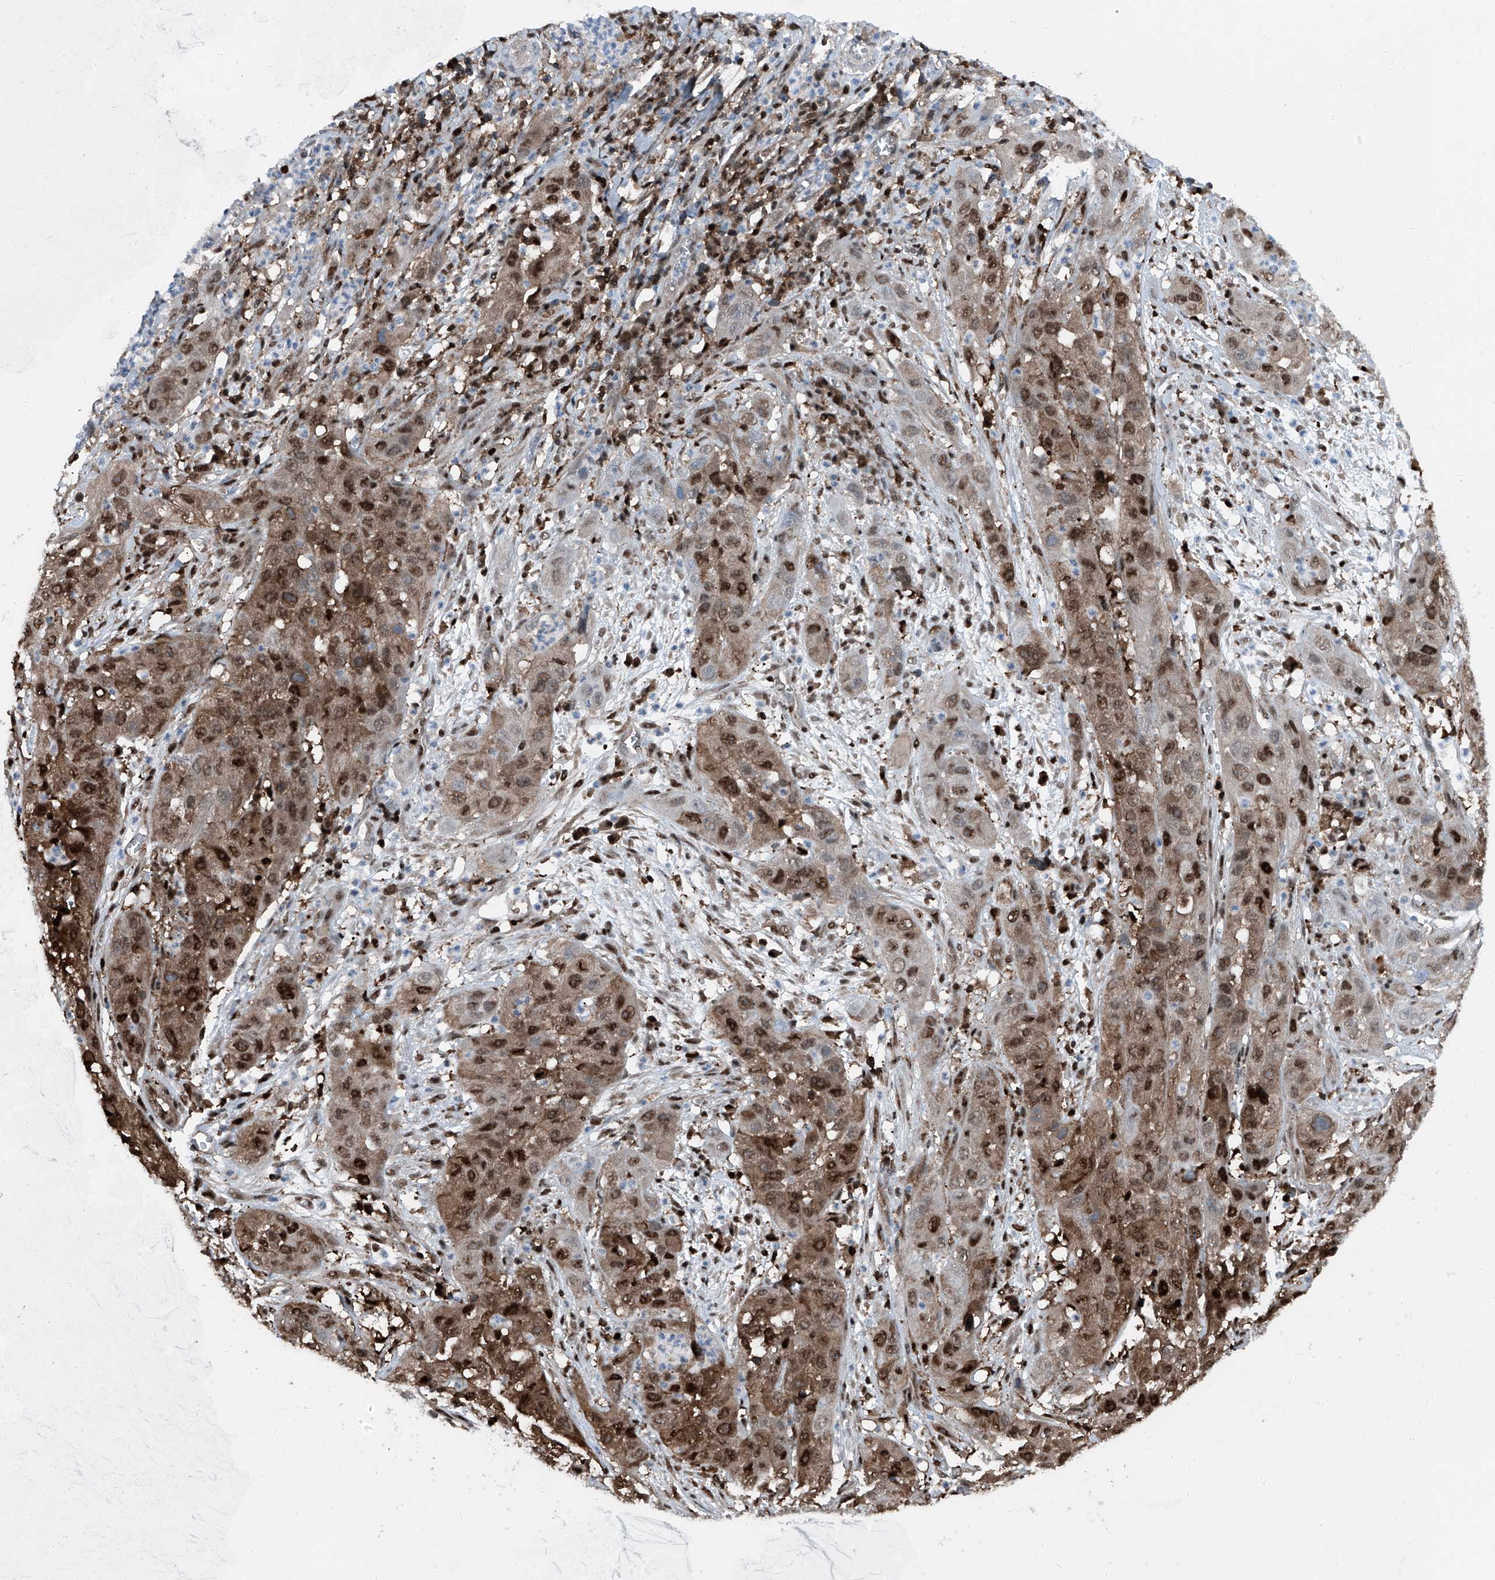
{"staining": {"intensity": "moderate", "quantity": ">75%", "location": "cytoplasmic/membranous,nuclear"}, "tissue": "cervical cancer", "cell_type": "Tumor cells", "image_type": "cancer", "snomed": [{"axis": "morphology", "description": "Squamous cell carcinoma, NOS"}, {"axis": "topography", "description": "Cervix"}], "caption": "Tumor cells exhibit medium levels of moderate cytoplasmic/membranous and nuclear positivity in approximately >75% of cells in human cervical cancer (squamous cell carcinoma). The staining was performed using DAB (3,3'-diaminobenzidine), with brown indicating positive protein expression. Nuclei are stained blue with hematoxylin.", "gene": "PSMB10", "patient": {"sex": "female", "age": 32}}